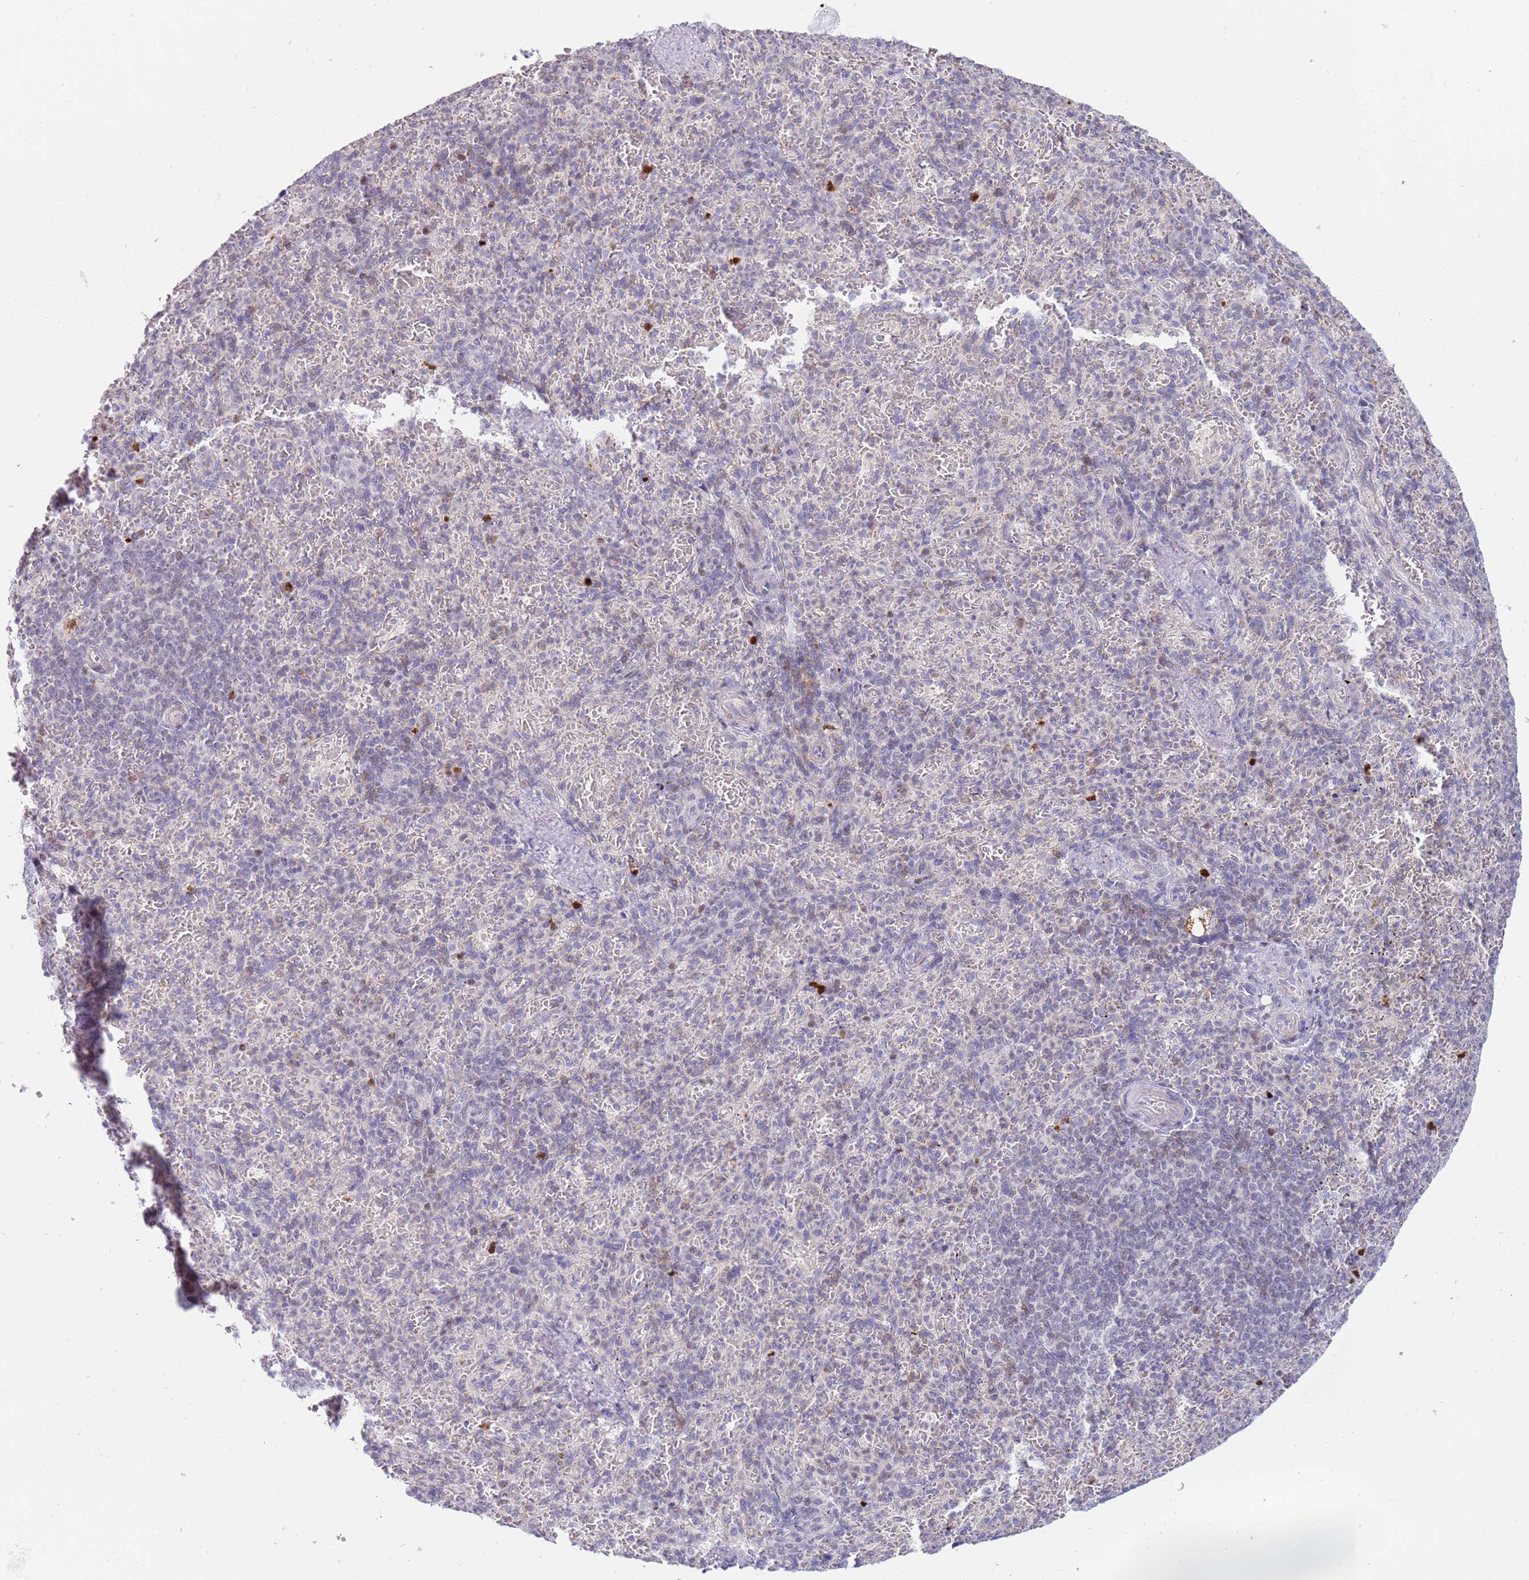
{"staining": {"intensity": "negative", "quantity": "none", "location": "none"}, "tissue": "spleen", "cell_type": "Cells in red pulp", "image_type": "normal", "snomed": [{"axis": "morphology", "description": "Normal tissue, NOS"}, {"axis": "topography", "description": "Spleen"}], "caption": "Immunohistochemistry (IHC) photomicrograph of normal human spleen stained for a protein (brown), which exhibits no positivity in cells in red pulp. (Brightfield microscopy of DAB (3,3'-diaminobenzidine) IHC at high magnification).", "gene": "STK25", "patient": {"sex": "female", "age": 74}}